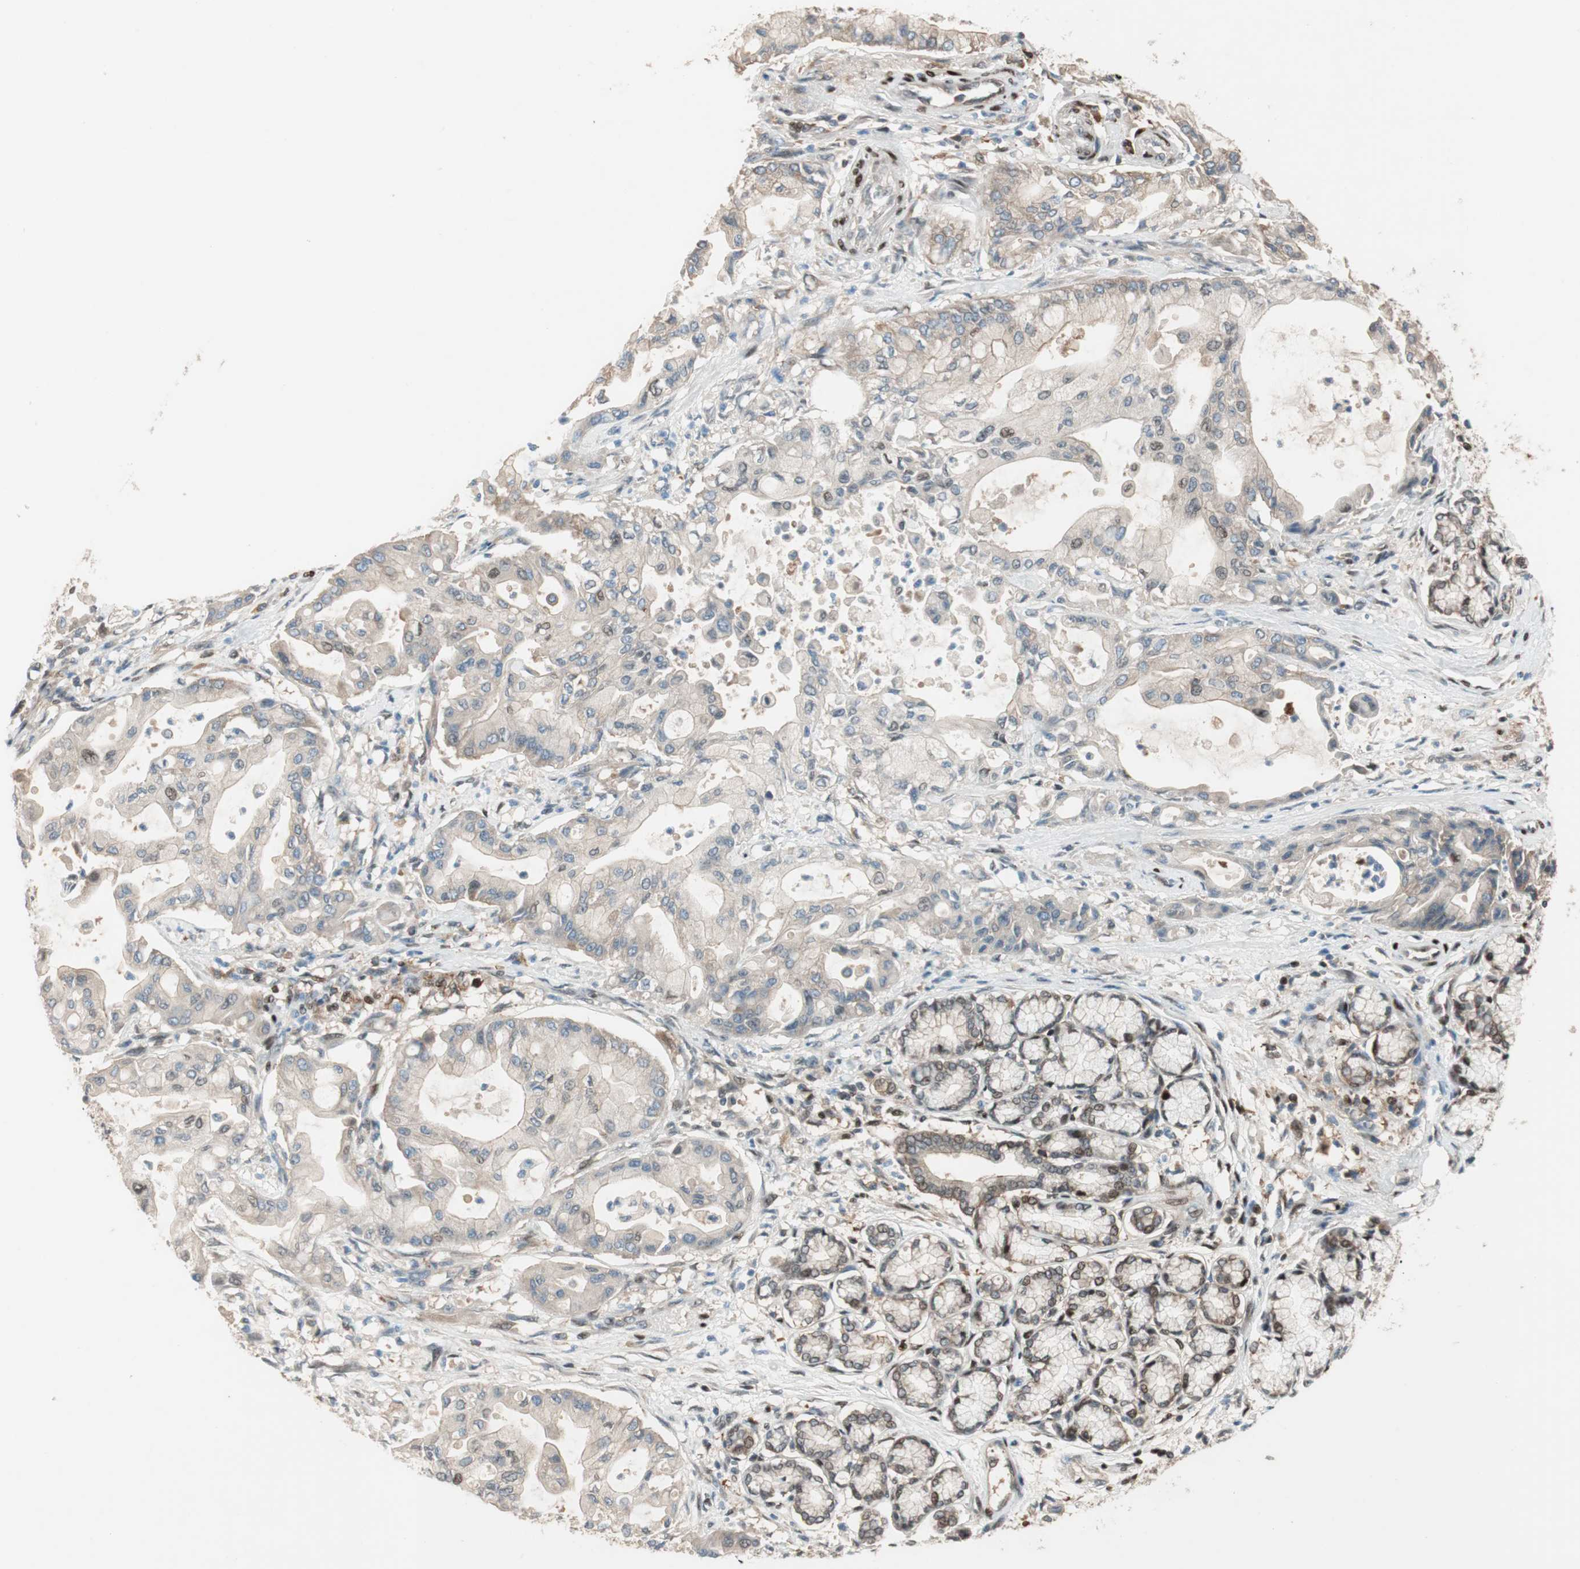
{"staining": {"intensity": "moderate", "quantity": "<25%", "location": "cytoplasmic/membranous"}, "tissue": "pancreatic cancer", "cell_type": "Tumor cells", "image_type": "cancer", "snomed": [{"axis": "morphology", "description": "Adenocarcinoma, NOS"}, {"axis": "morphology", "description": "Adenocarcinoma, metastatic, NOS"}, {"axis": "topography", "description": "Lymph node"}, {"axis": "topography", "description": "Pancreas"}, {"axis": "topography", "description": "Duodenum"}], "caption": "Human pancreatic cancer stained for a protein (brown) demonstrates moderate cytoplasmic/membranous positive positivity in about <25% of tumor cells.", "gene": "BIN1", "patient": {"sex": "female", "age": 64}}